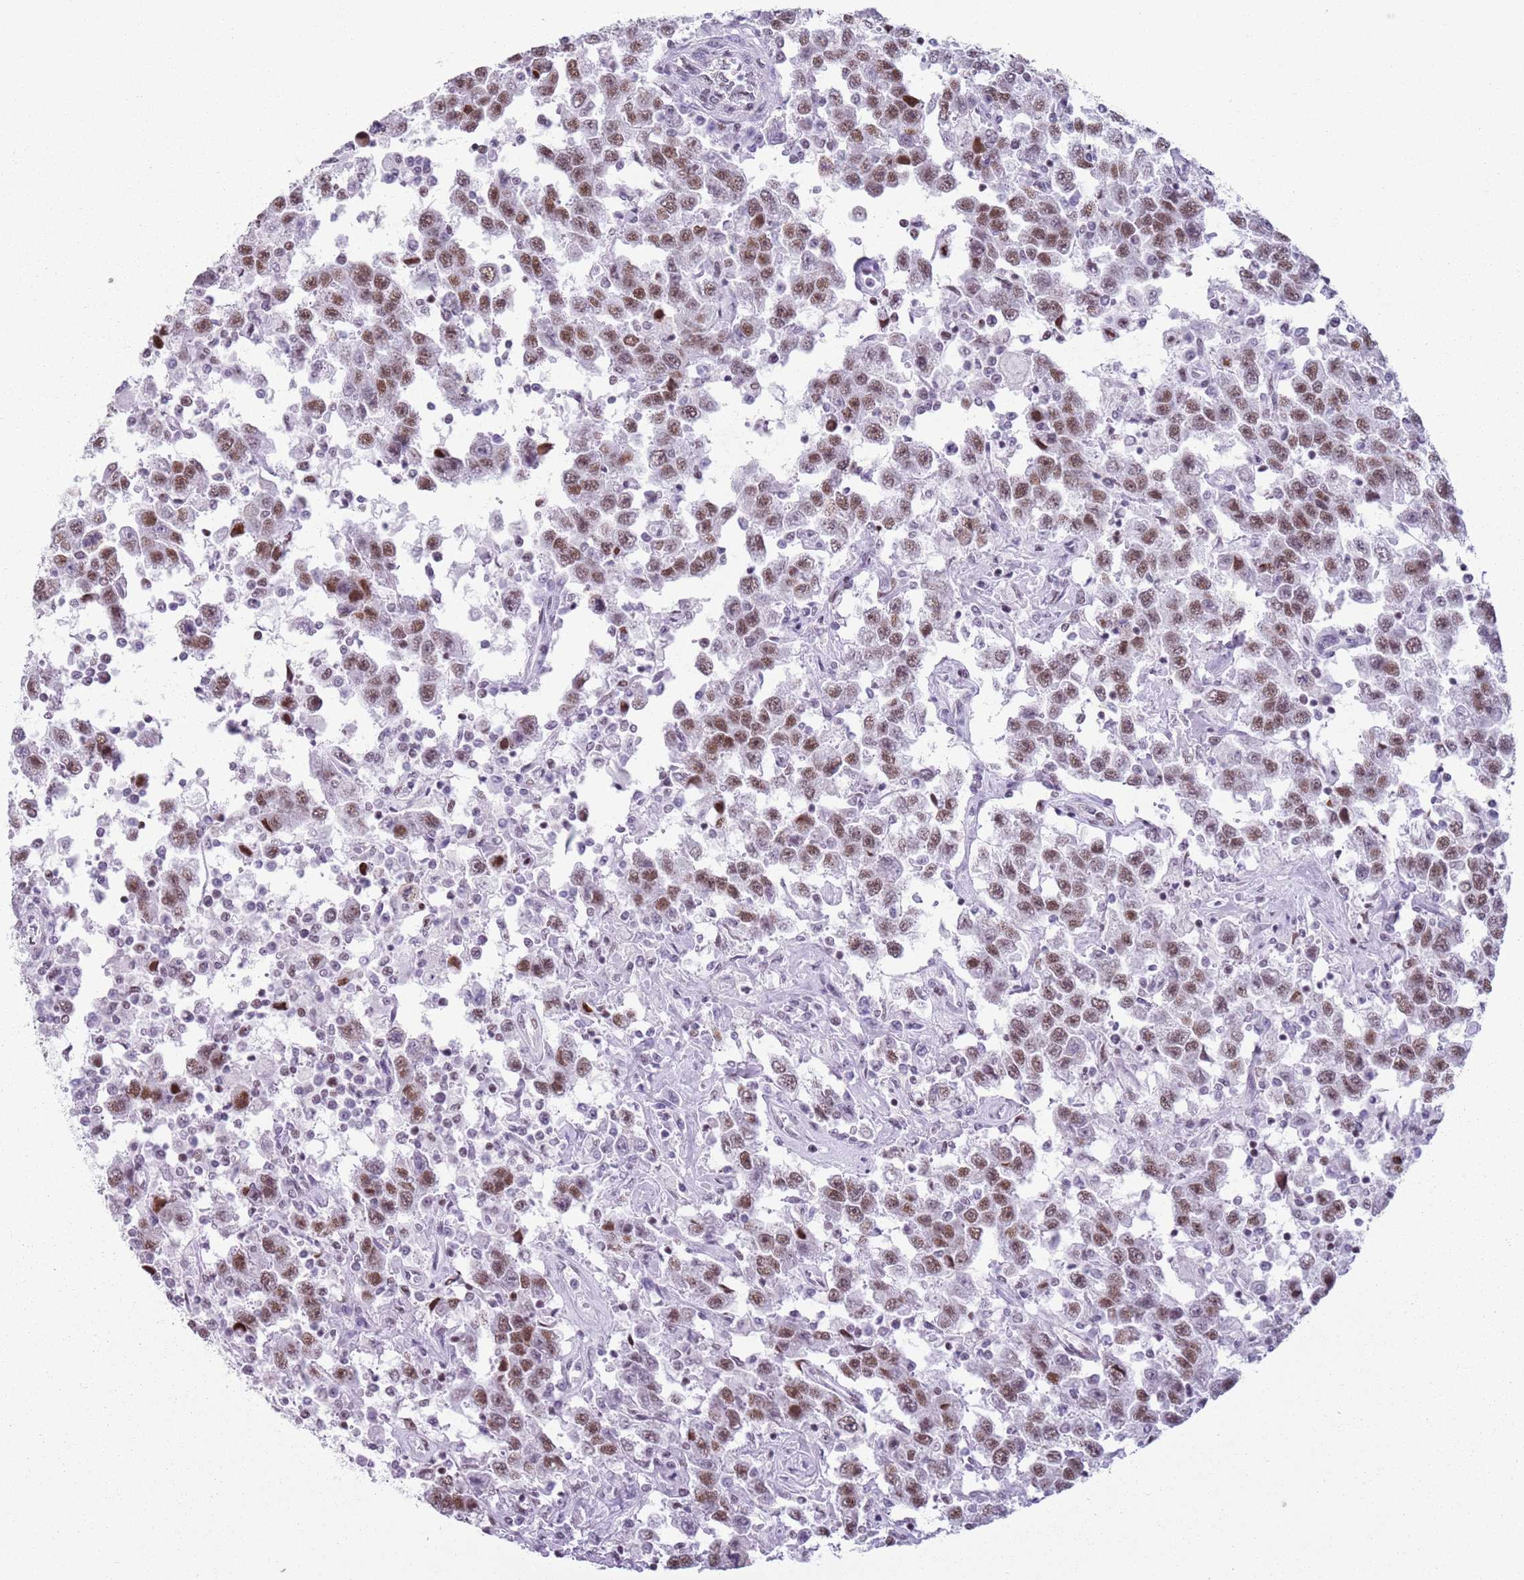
{"staining": {"intensity": "moderate", "quantity": ">75%", "location": "nuclear"}, "tissue": "testis cancer", "cell_type": "Tumor cells", "image_type": "cancer", "snomed": [{"axis": "morphology", "description": "Seminoma, NOS"}, {"axis": "topography", "description": "Testis"}], "caption": "Testis cancer (seminoma) stained for a protein (brown) reveals moderate nuclear positive positivity in about >75% of tumor cells.", "gene": "FAM104B", "patient": {"sex": "male", "age": 41}}